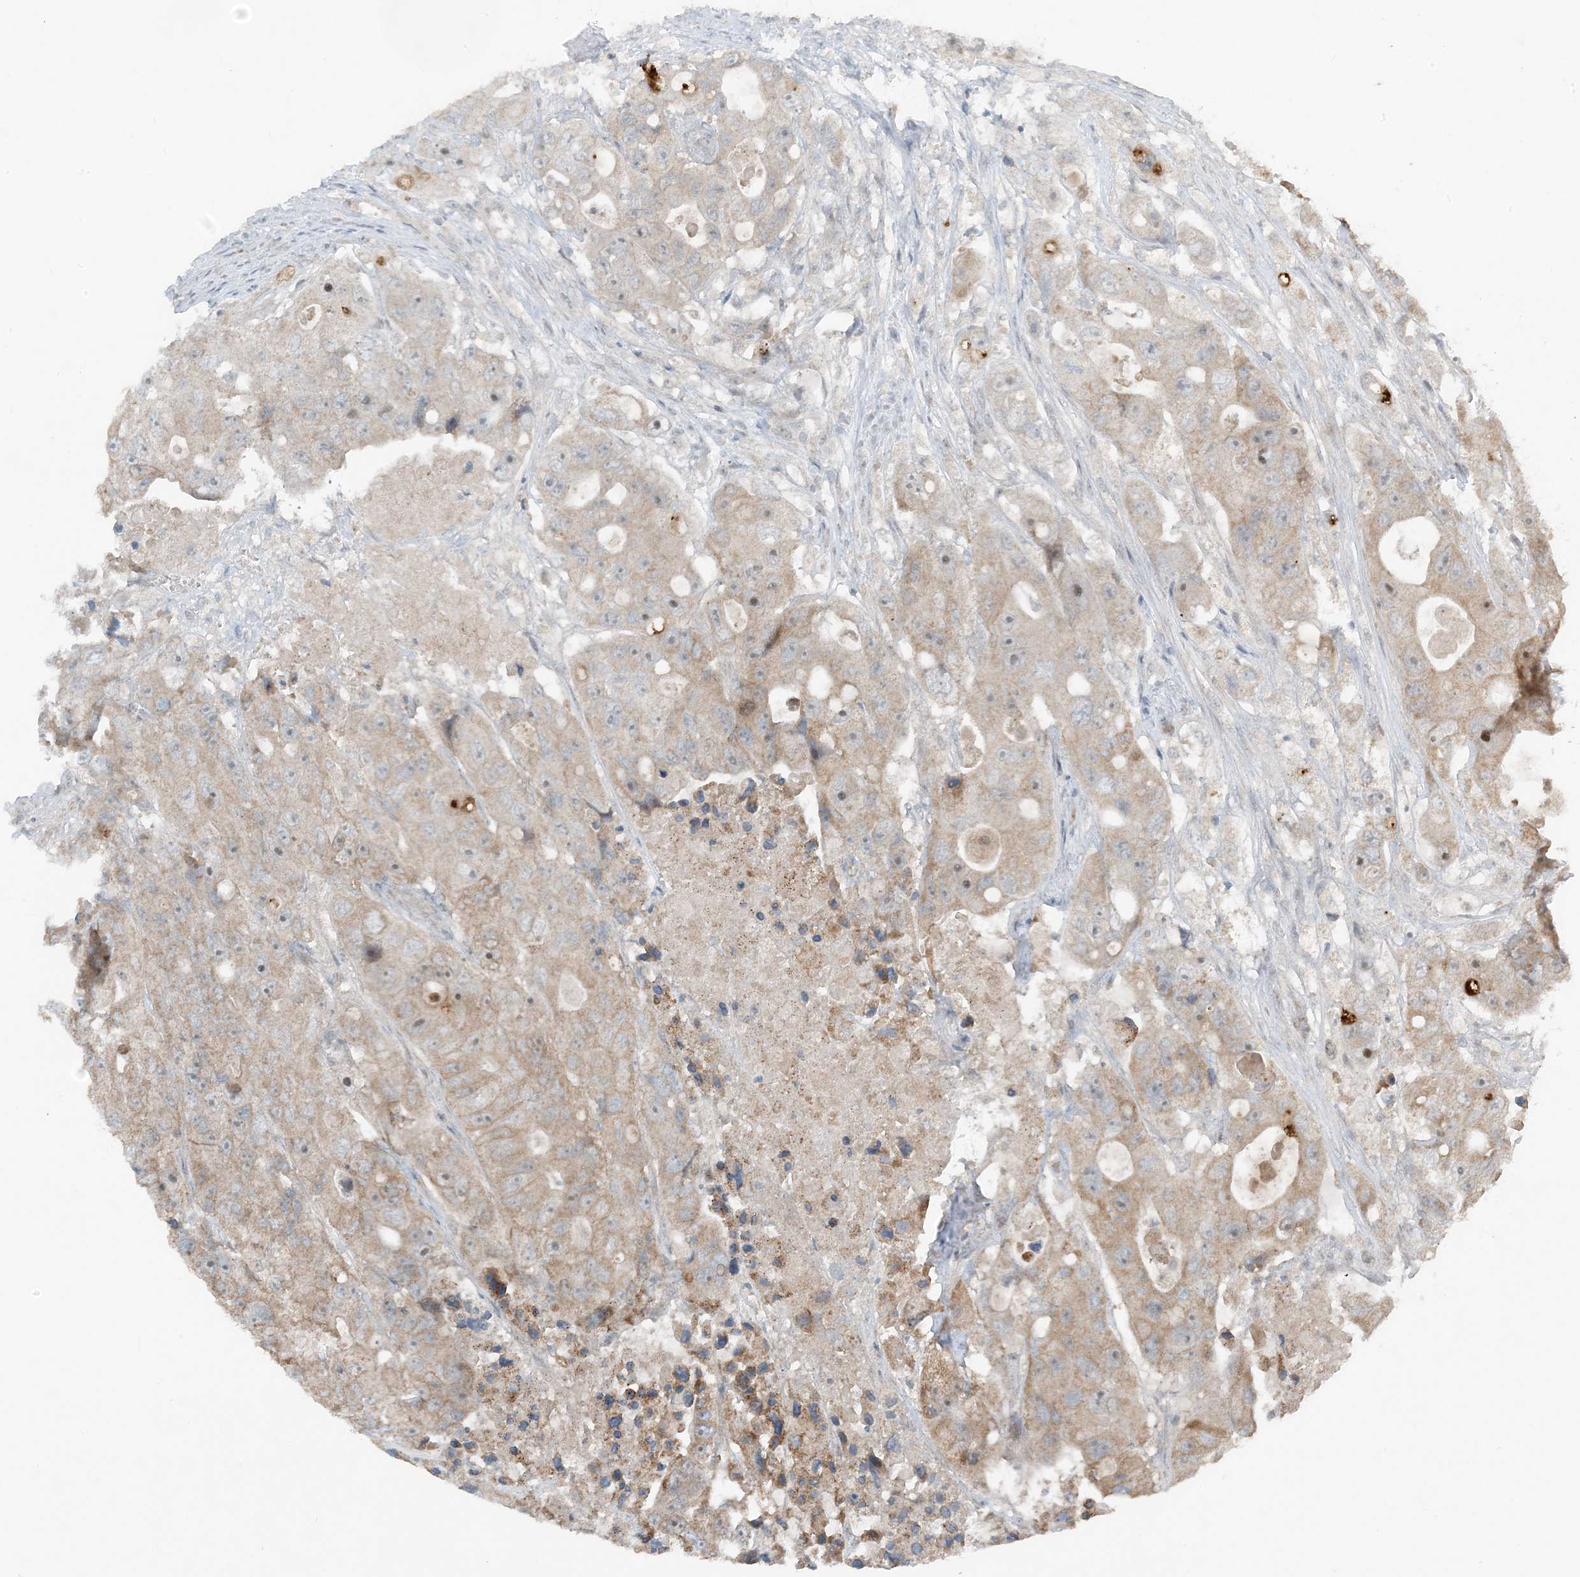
{"staining": {"intensity": "weak", "quantity": ">75%", "location": "cytoplasmic/membranous"}, "tissue": "colorectal cancer", "cell_type": "Tumor cells", "image_type": "cancer", "snomed": [{"axis": "morphology", "description": "Adenocarcinoma, NOS"}, {"axis": "topography", "description": "Colon"}], "caption": "Adenocarcinoma (colorectal) was stained to show a protein in brown. There is low levels of weak cytoplasmic/membranous positivity in about >75% of tumor cells. The protein of interest is shown in brown color, while the nuclei are stained blue.", "gene": "MITD1", "patient": {"sex": "female", "age": 46}}